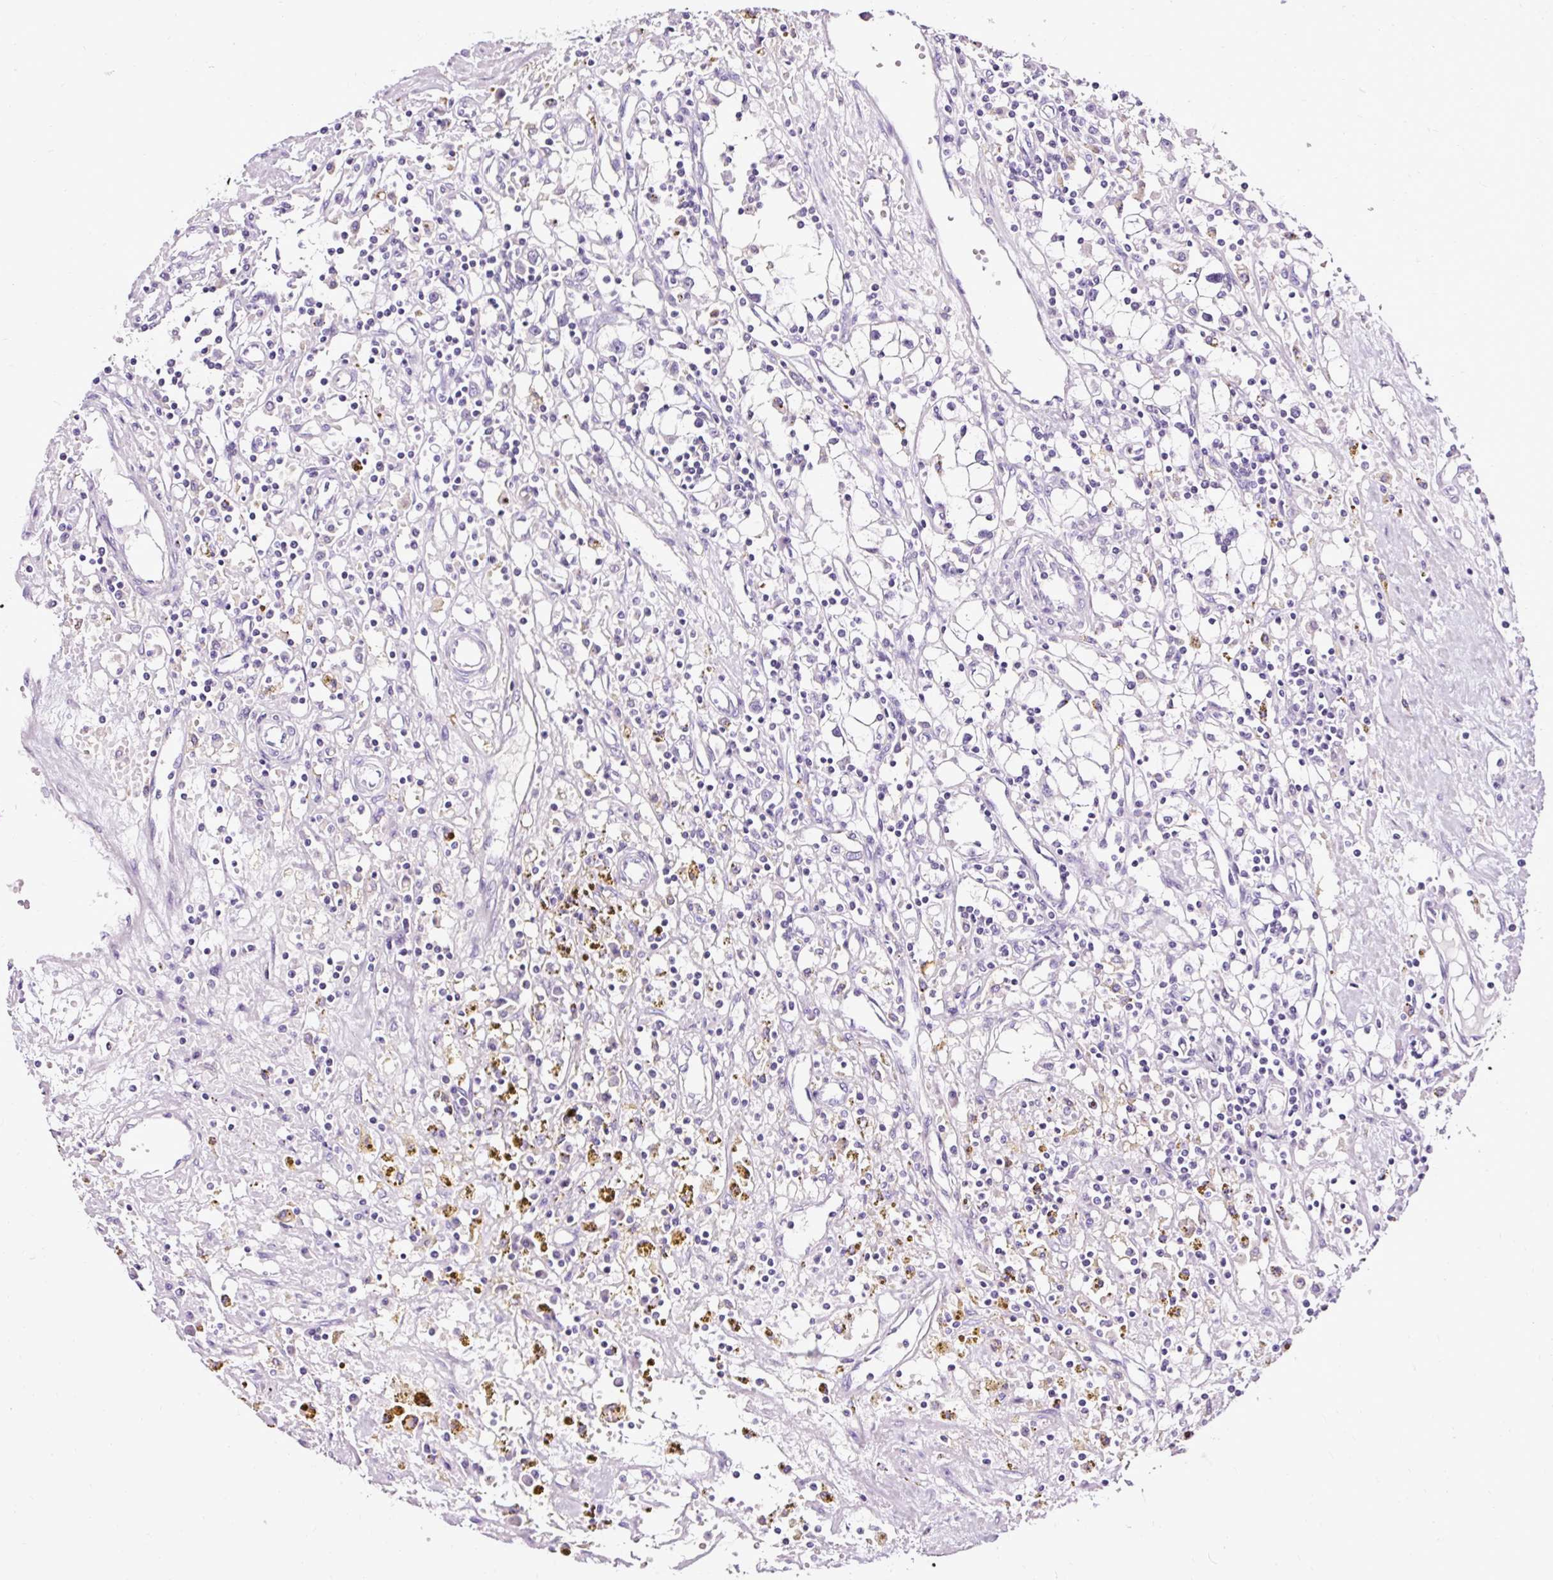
{"staining": {"intensity": "negative", "quantity": "none", "location": "none"}, "tissue": "renal cancer", "cell_type": "Tumor cells", "image_type": "cancer", "snomed": [{"axis": "morphology", "description": "Adenocarcinoma, NOS"}, {"axis": "topography", "description": "Kidney"}], "caption": "DAB (3,3'-diaminobenzidine) immunohistochemical staining of human renal cancer (adenocarcinoma) demonstrates no significant expression in tumor cells.", "gene": "SLC7A8", "patient": {"sex": "male", "age": 56}}